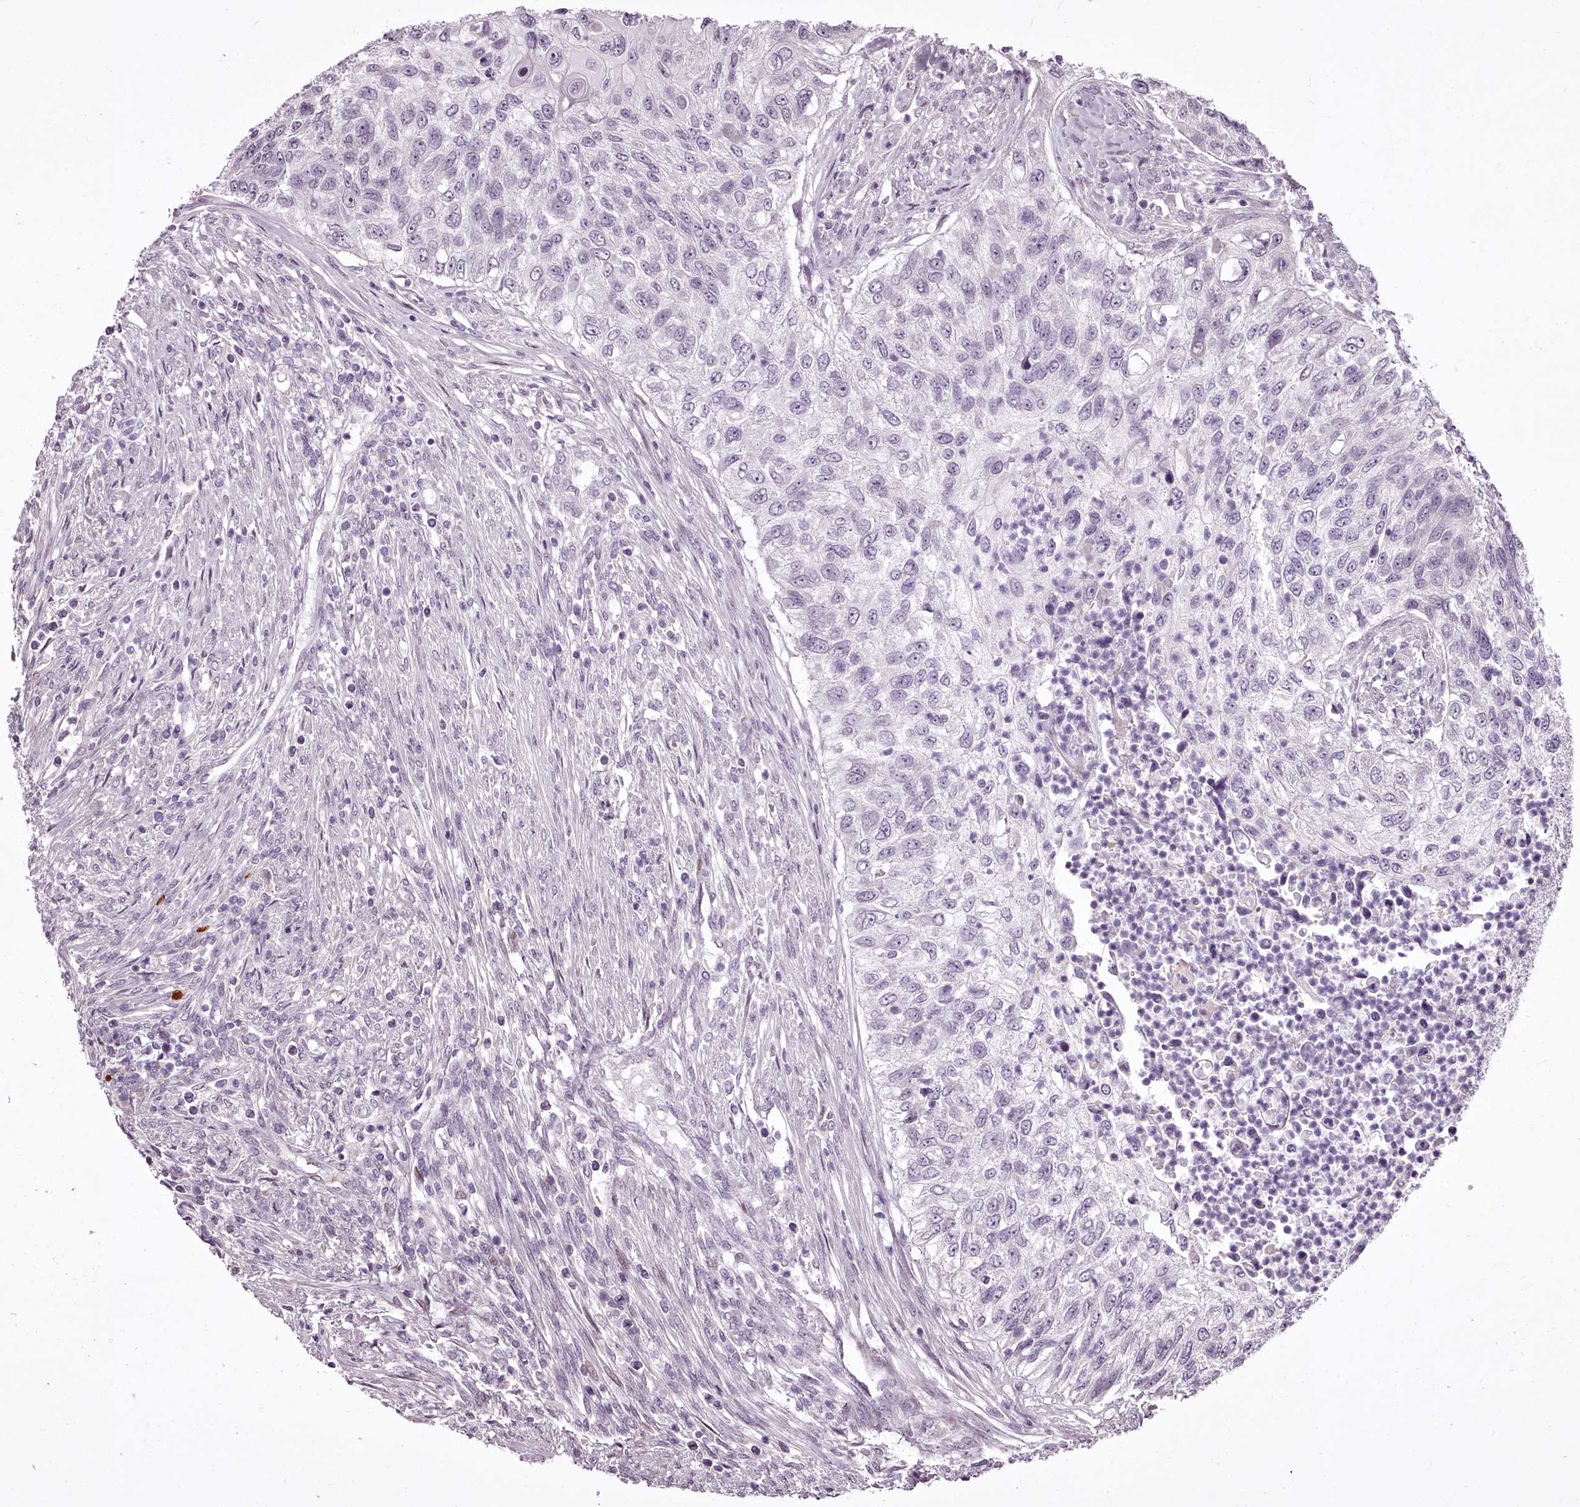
{"staining": {"intensity": "negative", "quantity": "none", "location": "none"}, "tissue": "urothelial cancer", "cell_type": "Tumor cells", "image_type": "cancer", "snomed": [{"axis": "morphology", "description": "Urothelial carcinoma, High grade"}, {"axis": "topography", "description": "Urinary bladder"}], "caption": "A photomicrograph of human urothelial cancer is negative for staining in tumor cells. (DAB immunohistochemistry (IHC), high magnification).", "gene": "C1orf56", "patient": {"sex": "female", "age": 60}}